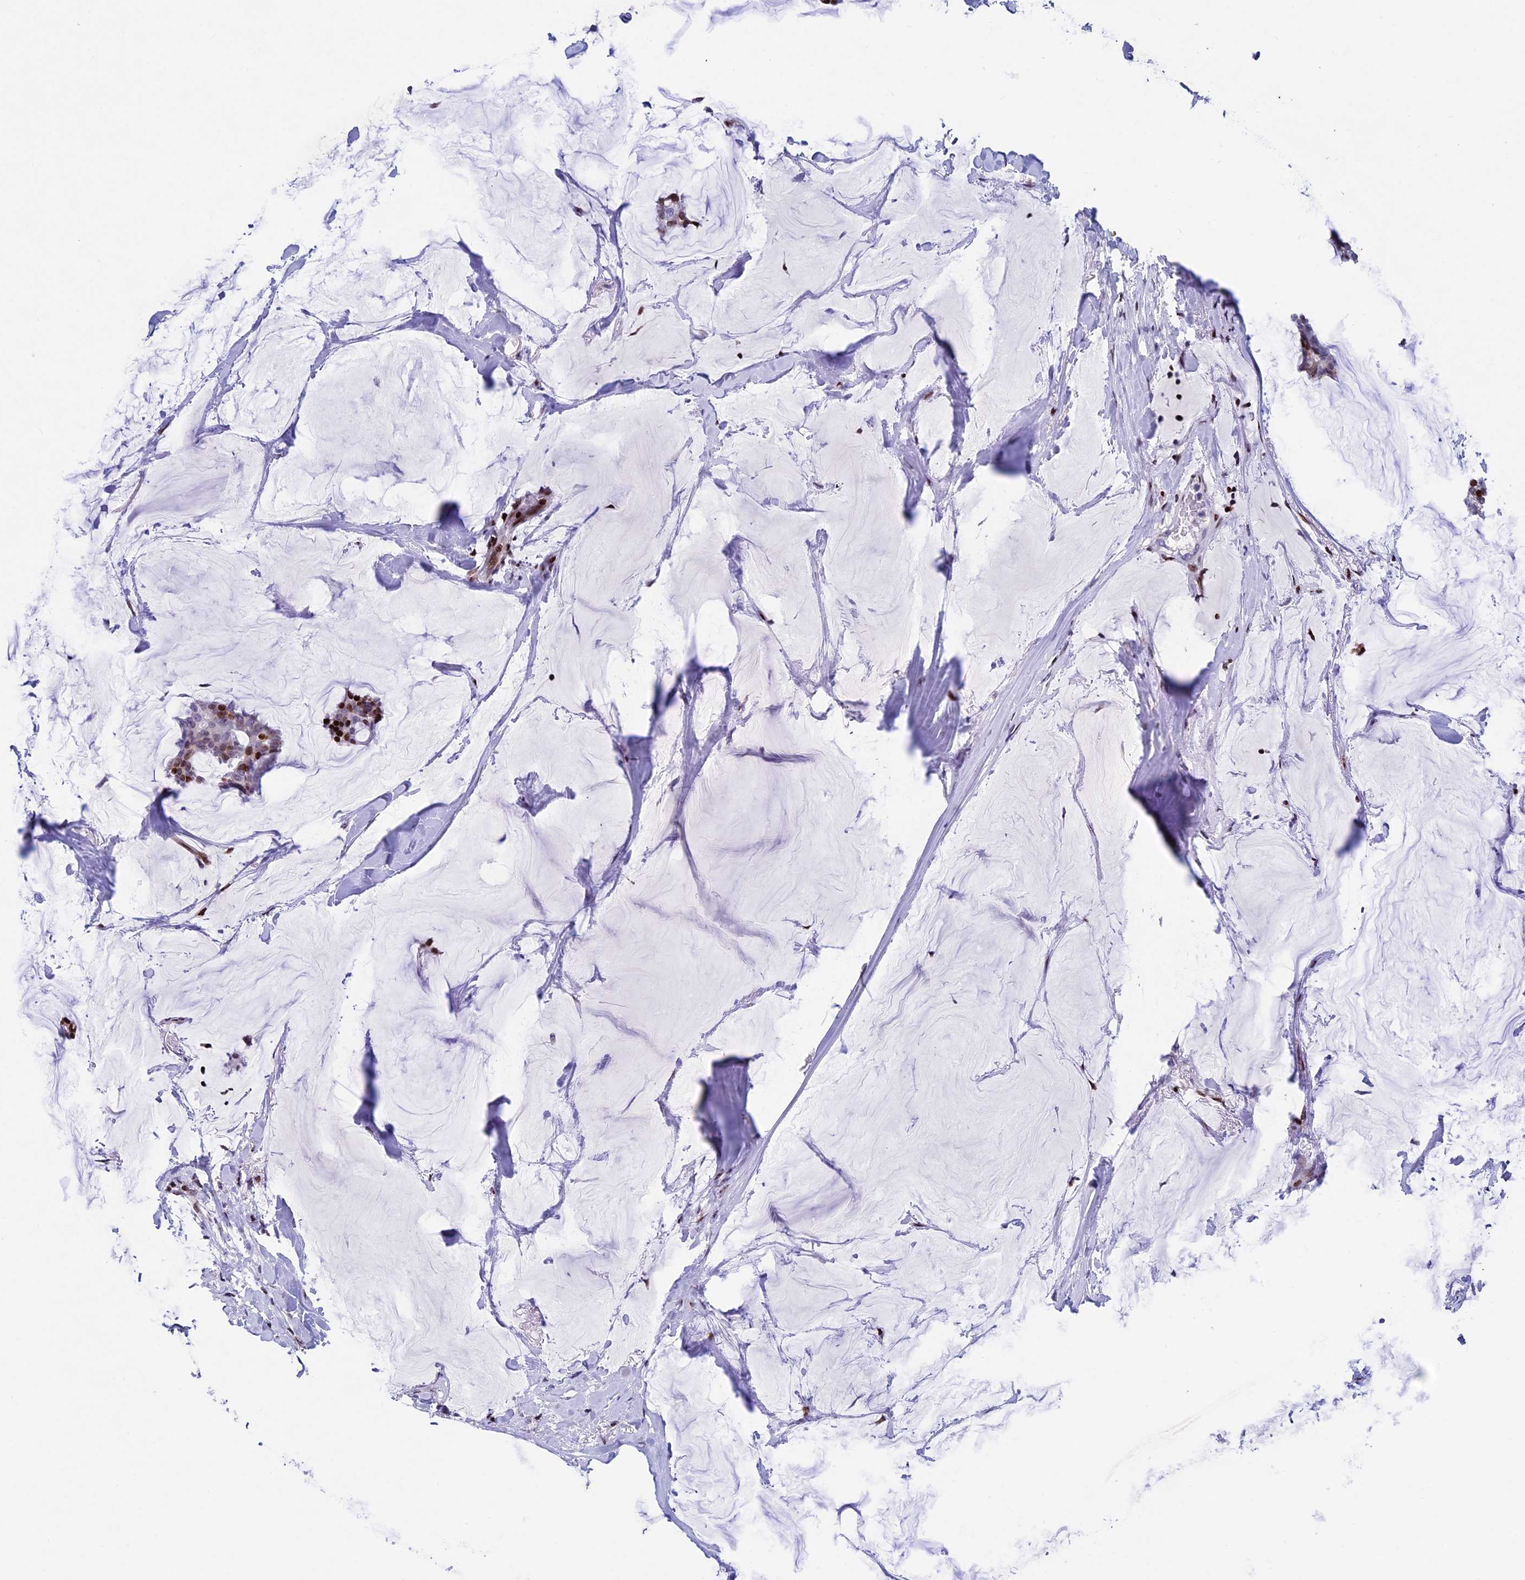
{"staining": {"intensity": "strong", "quantity": "<25%", "location": "nuclear"}, "tissue": "breast cancer", "cell_type": "Tumor cells", "image_type": "cancer", "snomed": [{"axis": "morphology", "description": "Duct carcinoma"}, {"axis": "topography", "description": "Breast"}], "caption": "A histopathology image showing strong nuclear positivity in about <25% of tumor cells in breast invasive ductal carcinoma, as visualized by brown immunohistochemical staining.", "gene": "BTBD3", "patient": {"sex": "female", "age": 93}}